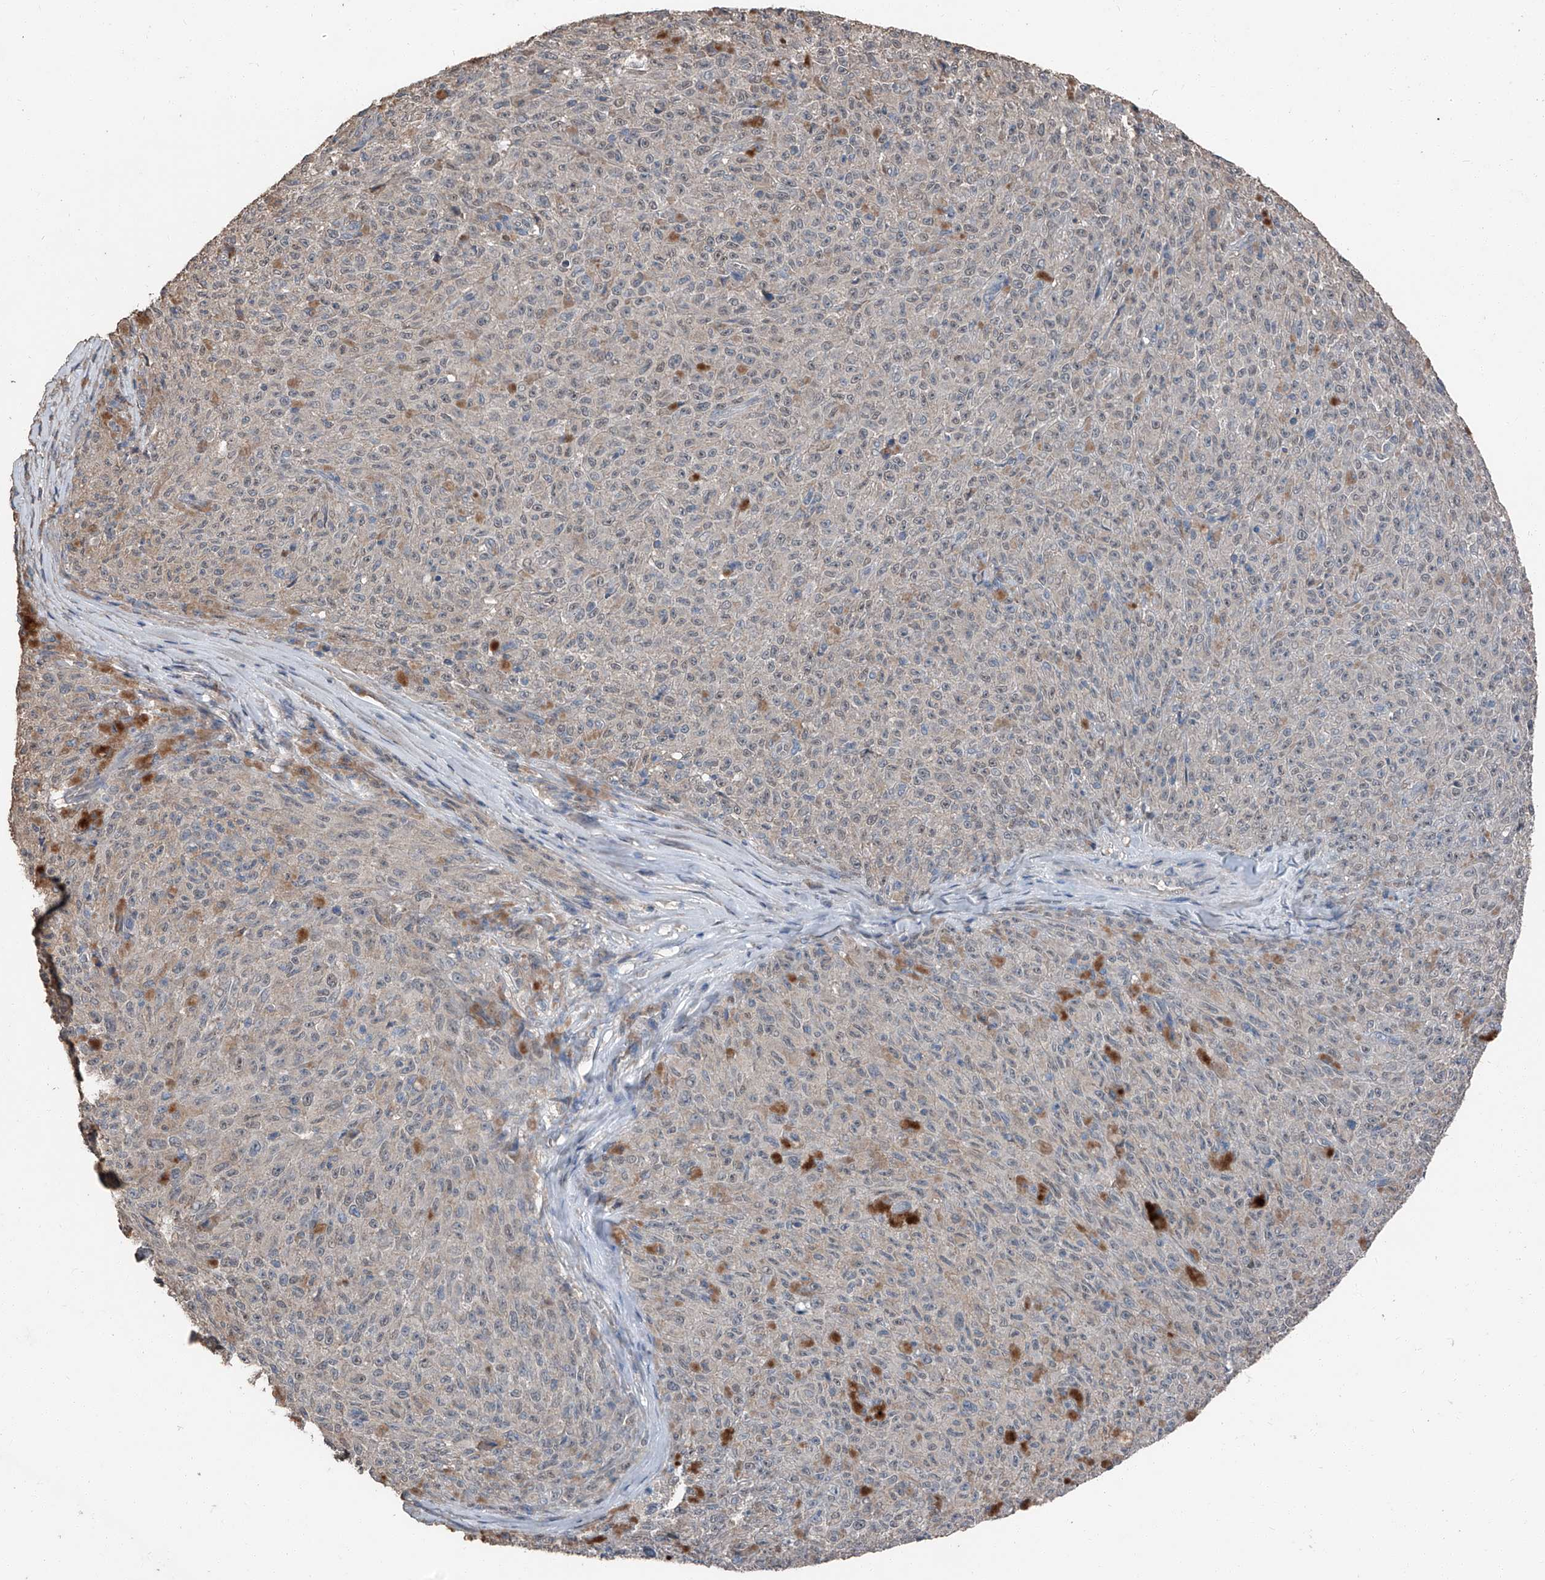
{"staining": {"intensity": "negative", "quantity": "none", "location": "none"}, "tissue": "melanoma", "cell_type": "Tumor cells", "image_type": "cancer", "snomed": [{"axis": "morphology", "description": "Malignant melanoma, NOS"}, {"axis": "topography", "description": "Skin"}], "caption": "High magnification brightfield microscopy of melanoma stained with DAB (brown) and counterstained with hematoxylin (blue): tumor cells show no significant positivity.", "gene": "MAMLD1", "patient": {"sex": "female", "age": 82}}